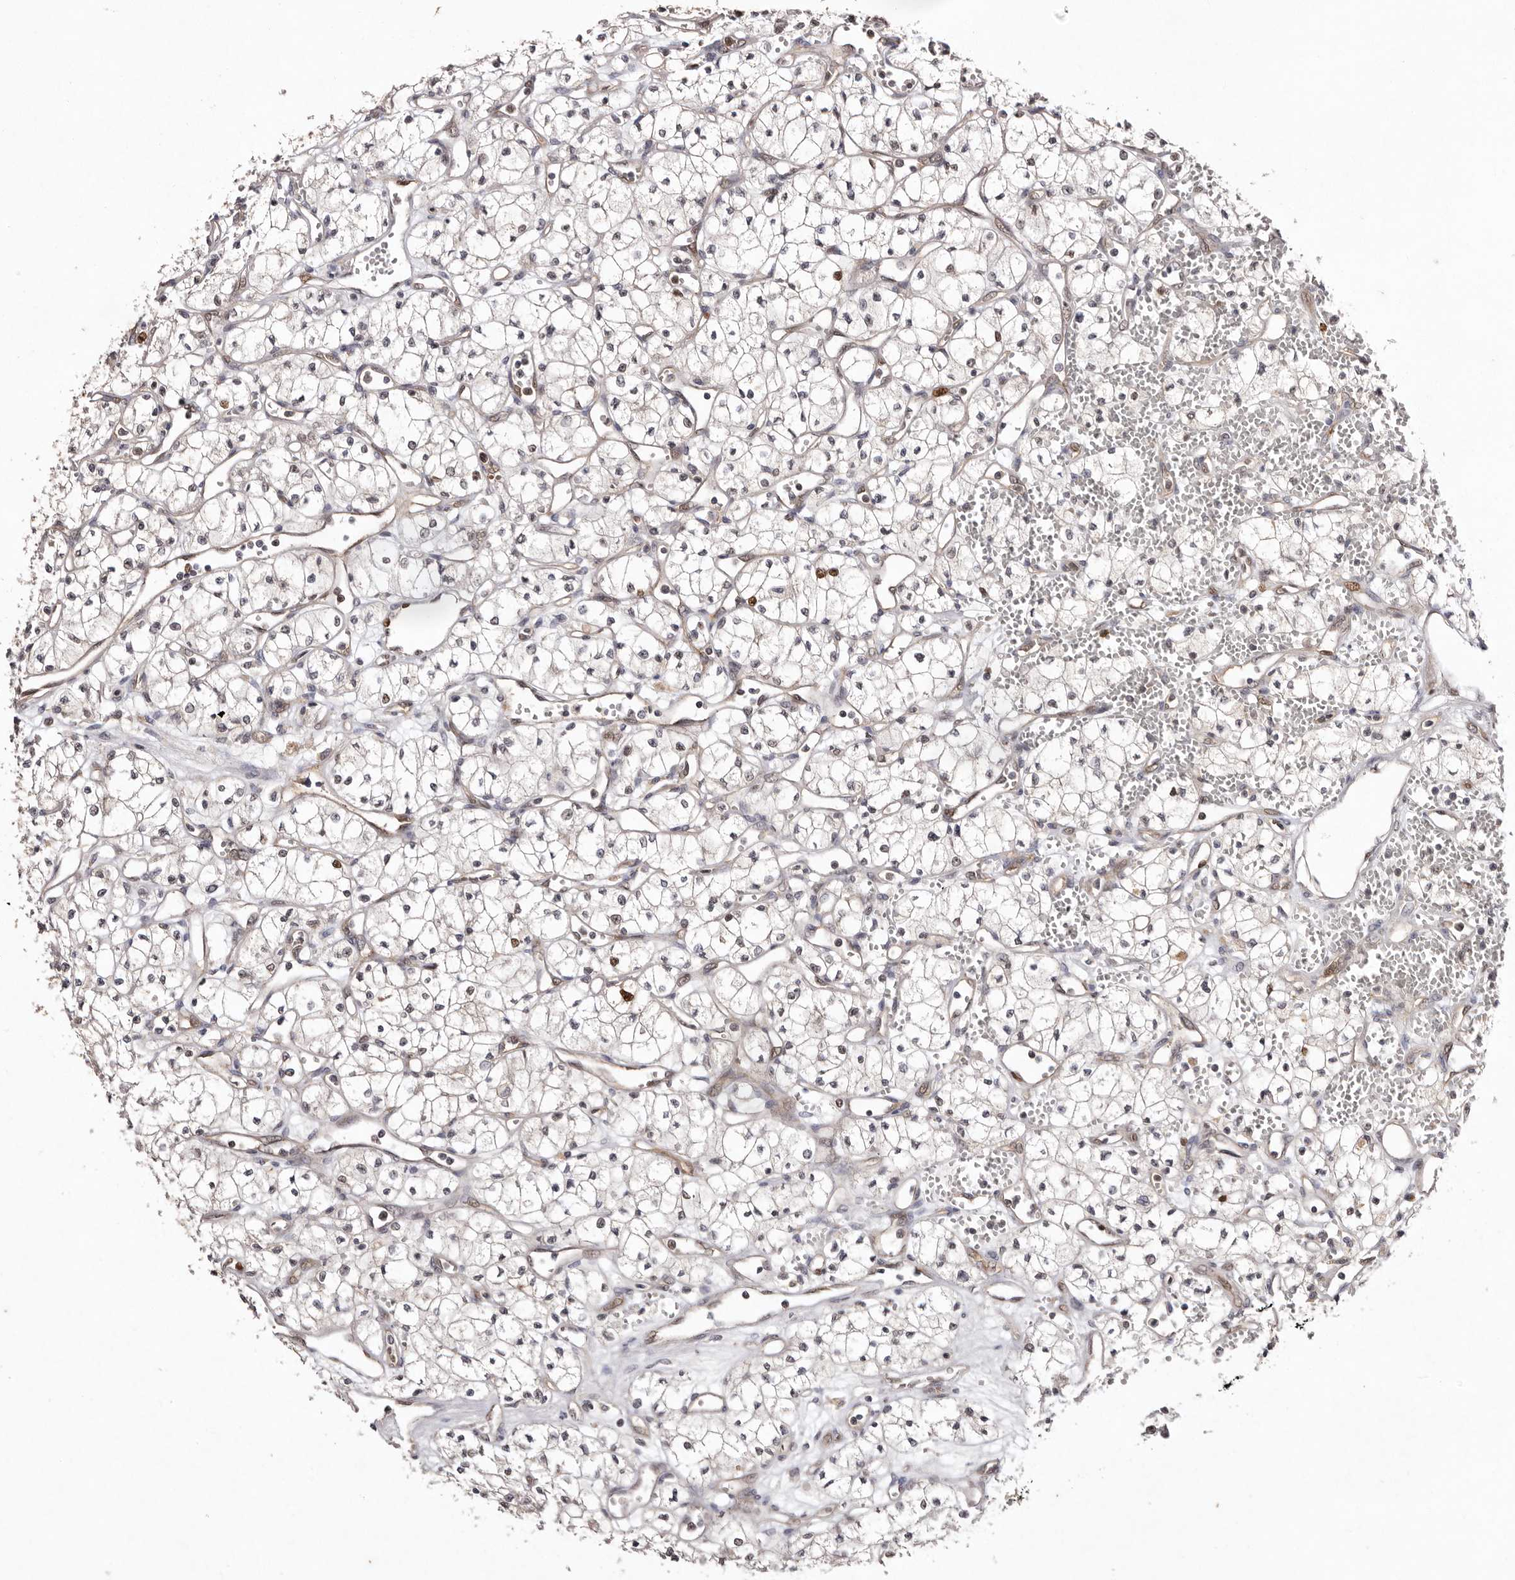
{"staining": {"intensity": "weak", "quantity": "25%-75%", "location": "nuclear"}, "tissue": "renal cancer", "cell_type": "Tumor cells", "image_type": "cancer", "snomed": [{"axis": "morphology", "description": "Adenocarcinoma, NOS"}, {"axis": "topography", "description": "Kidney"}], "caption": "A low amount of weak nuclear expression is seen in approximately 25%-75% of tumor cells in renal cancer tissue.", "gene": "NOTCH1", "patient": {"sex": "male", "age": 59}}